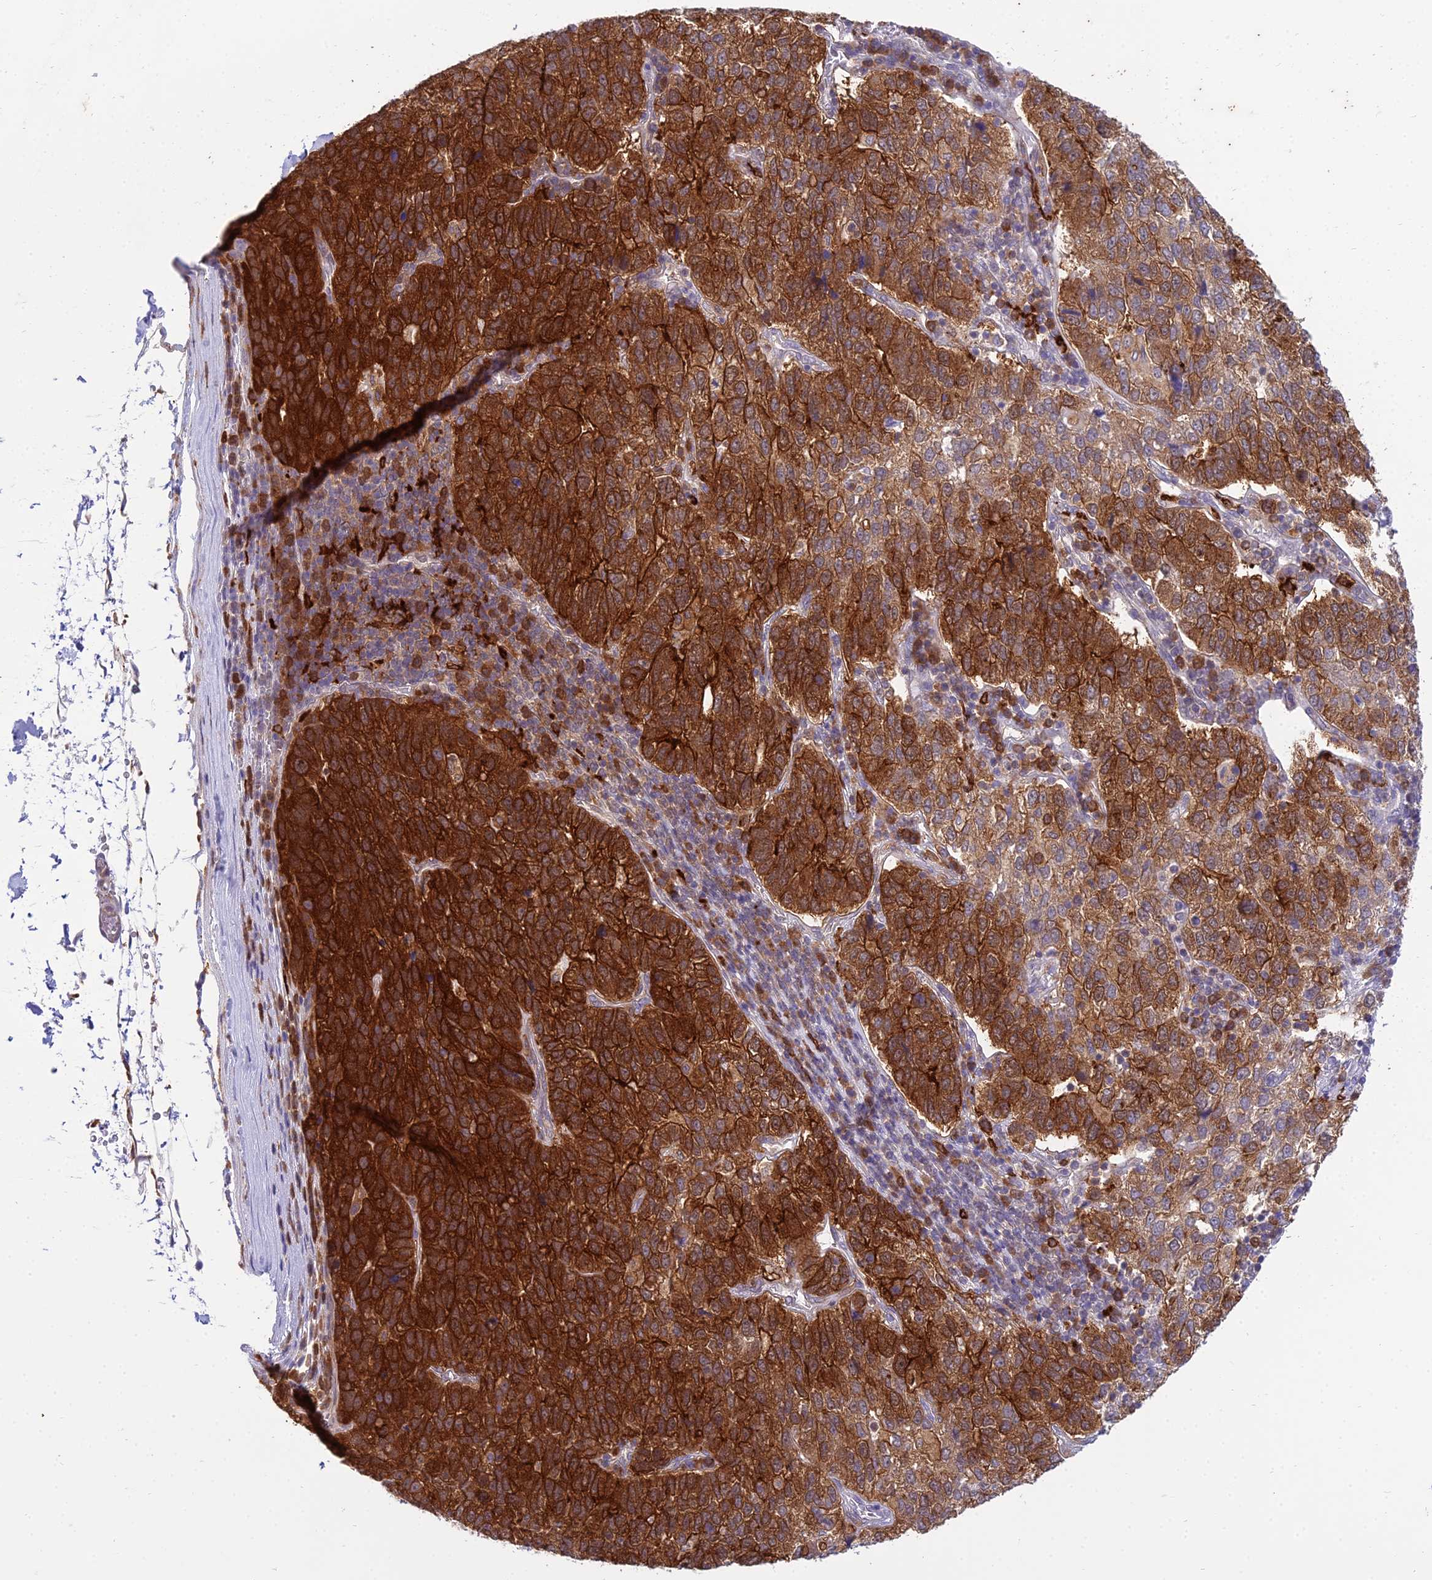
{"staining": {"intensity": "strong", "quantity": ">75%", "location": "cytoplasmic/membranous"}, "tissue": "pancreatic cancer", "cell_type": "Tumor cells", "image_type": "cancer", "snomed": [{"axis": "morphology", "description": "Adenocarcinoma, NOS"}, {"axis": "topography", "description": "Pancreas"}], "caption": "Pancreatic adenocarcinoma was stained to show a protein in brown. There is high levels of strong cytoplasmic/membranous positivity in approximately >75% of tumor cells. Ihc stains the protein of interest in brown and the nuclei are stained blue.", "gene": "UBE2G1", "patient": {"sex": "female", "age": 61}}